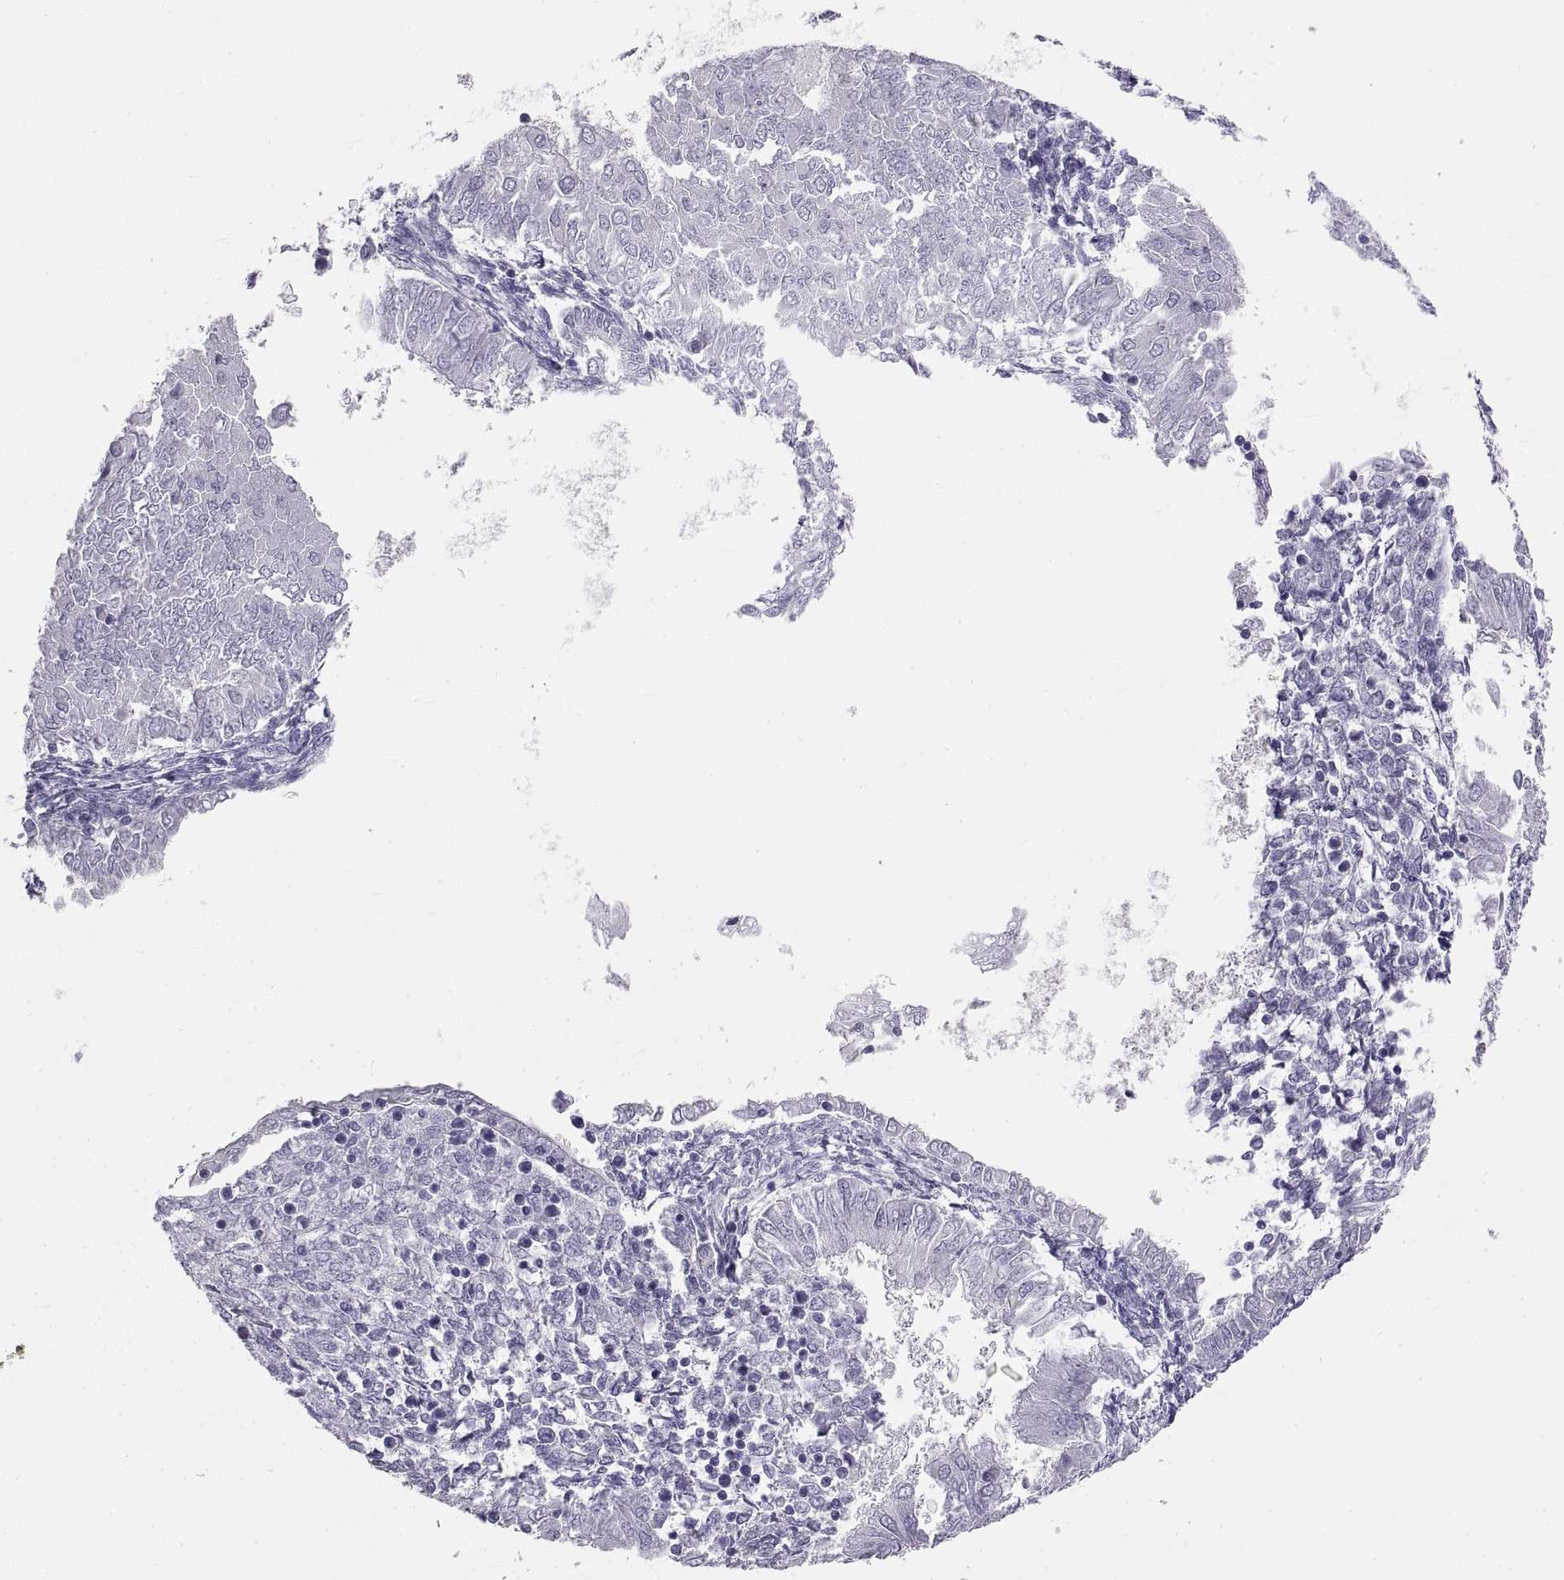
{"staining": {"intensity": "negative", "quantity": "none", "location": "none"}, "tissue": "endometrial cancer", "cell_type": "Tumor cells", "image_type": "cancer", "snomed": [{"axis": "morphology", "description": "Adenocarcinoma, NOS"}, {"axis": "topography", "description": "Endometrium"}], "caption": "IHC image of neoplastic tissue: human adenocarcinoma (endometrial) stained with DAB exhibits no significant protein staining in tumor cells. (DAB immunohistochemistry (IHC) visualized using brightfield microscopy, high magnification).", "gene": "CRYBB3", "patient": {"sex": "female", "age": 53}}